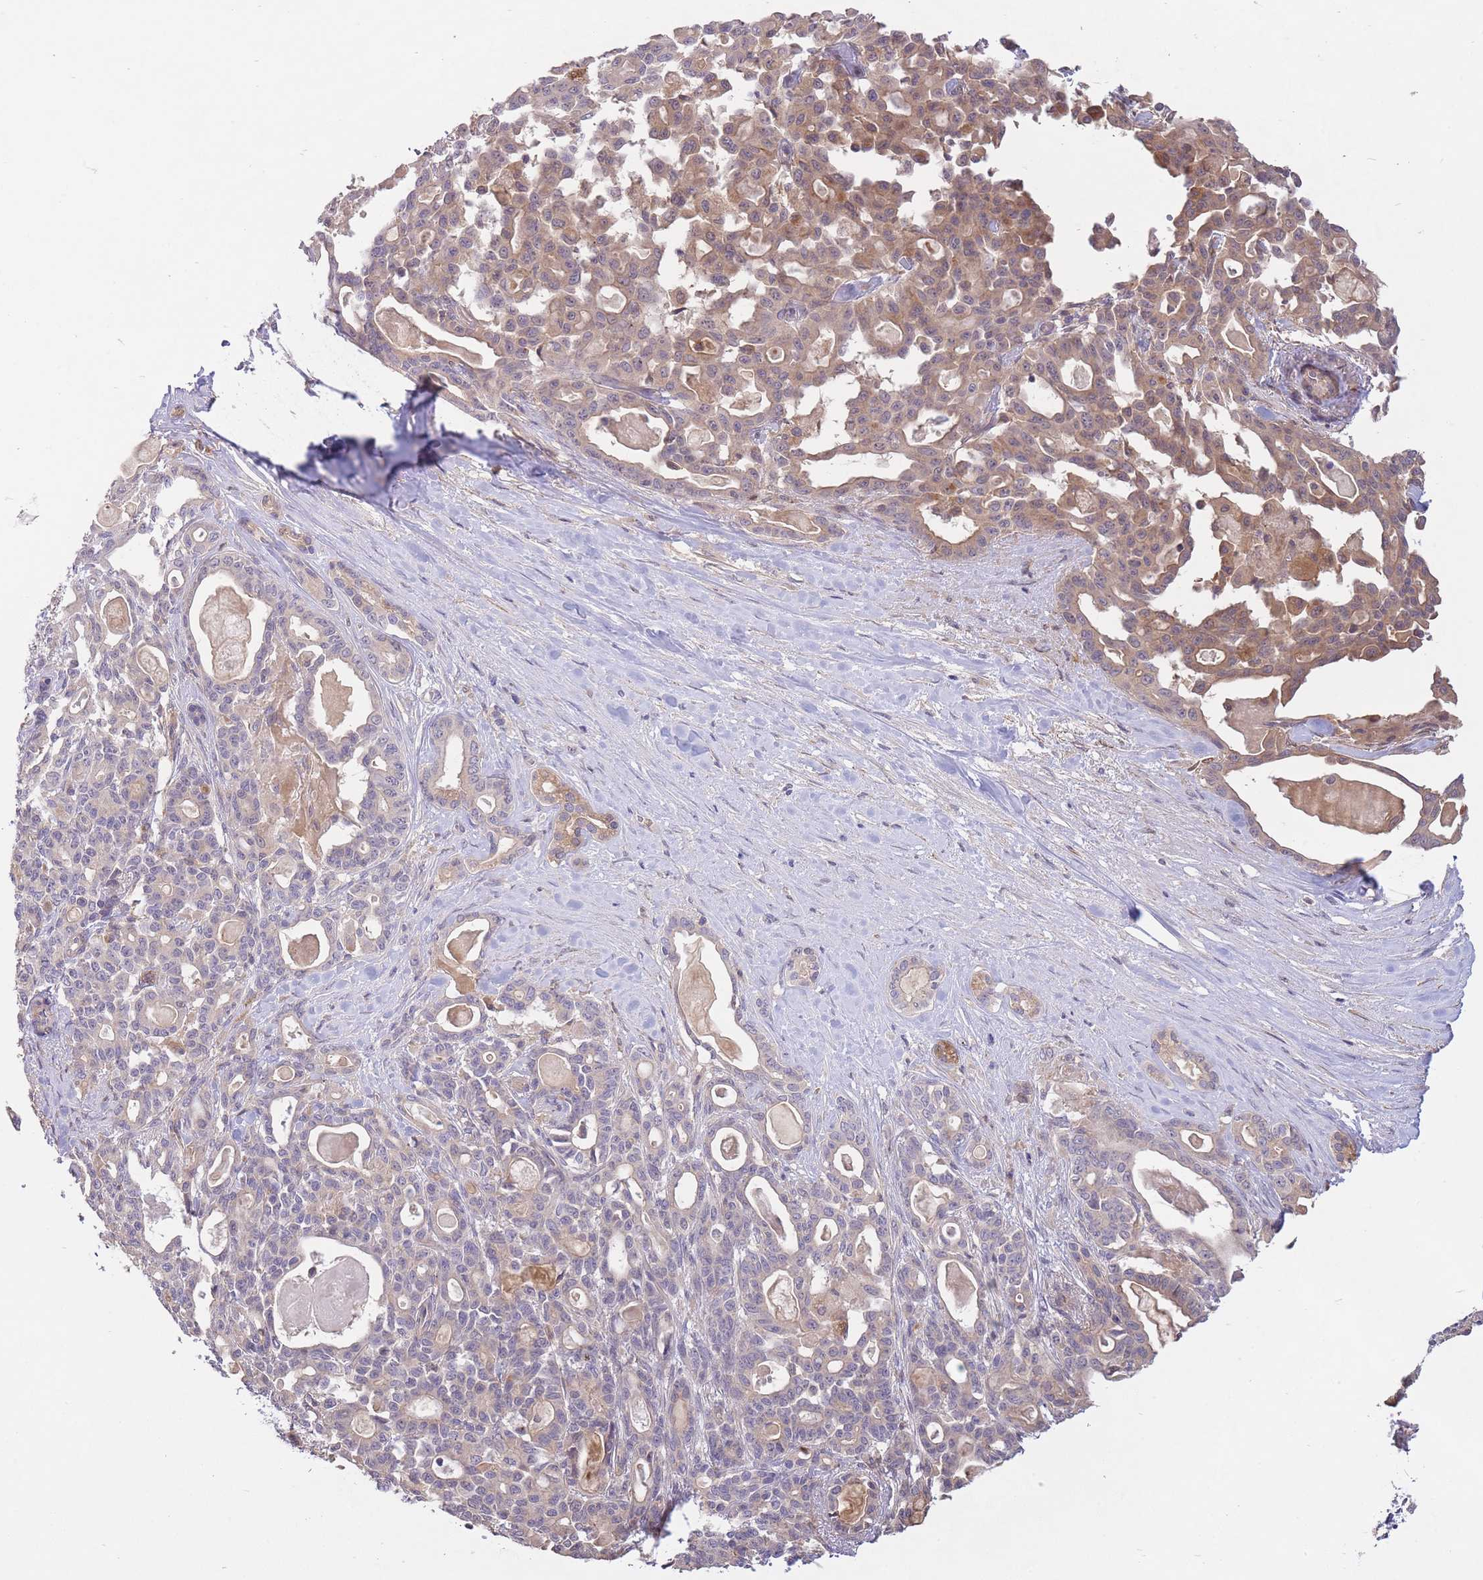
{"staining": {"intensity": "weak", "quantity": "25%-75%", "location": "cytoplasmic/membranous"}, "tissue": "pancreatic cancer", "cell_type": "Tumor cells", "image_type": "cancer", "snomed": [{"axis": "morphology", "description": "Adenocarcinoma, NOS"}, {"axis": "topography", "description": "Pancreas"}], "caption": "Tumor cells display low levels of weak cytoplasmic/membranous positivity in about 25%-75% of cells in human adenocarcinoma (pancreatic).", "gene": "ZNF304", "patient": {"sex": "male", "age": 63}}